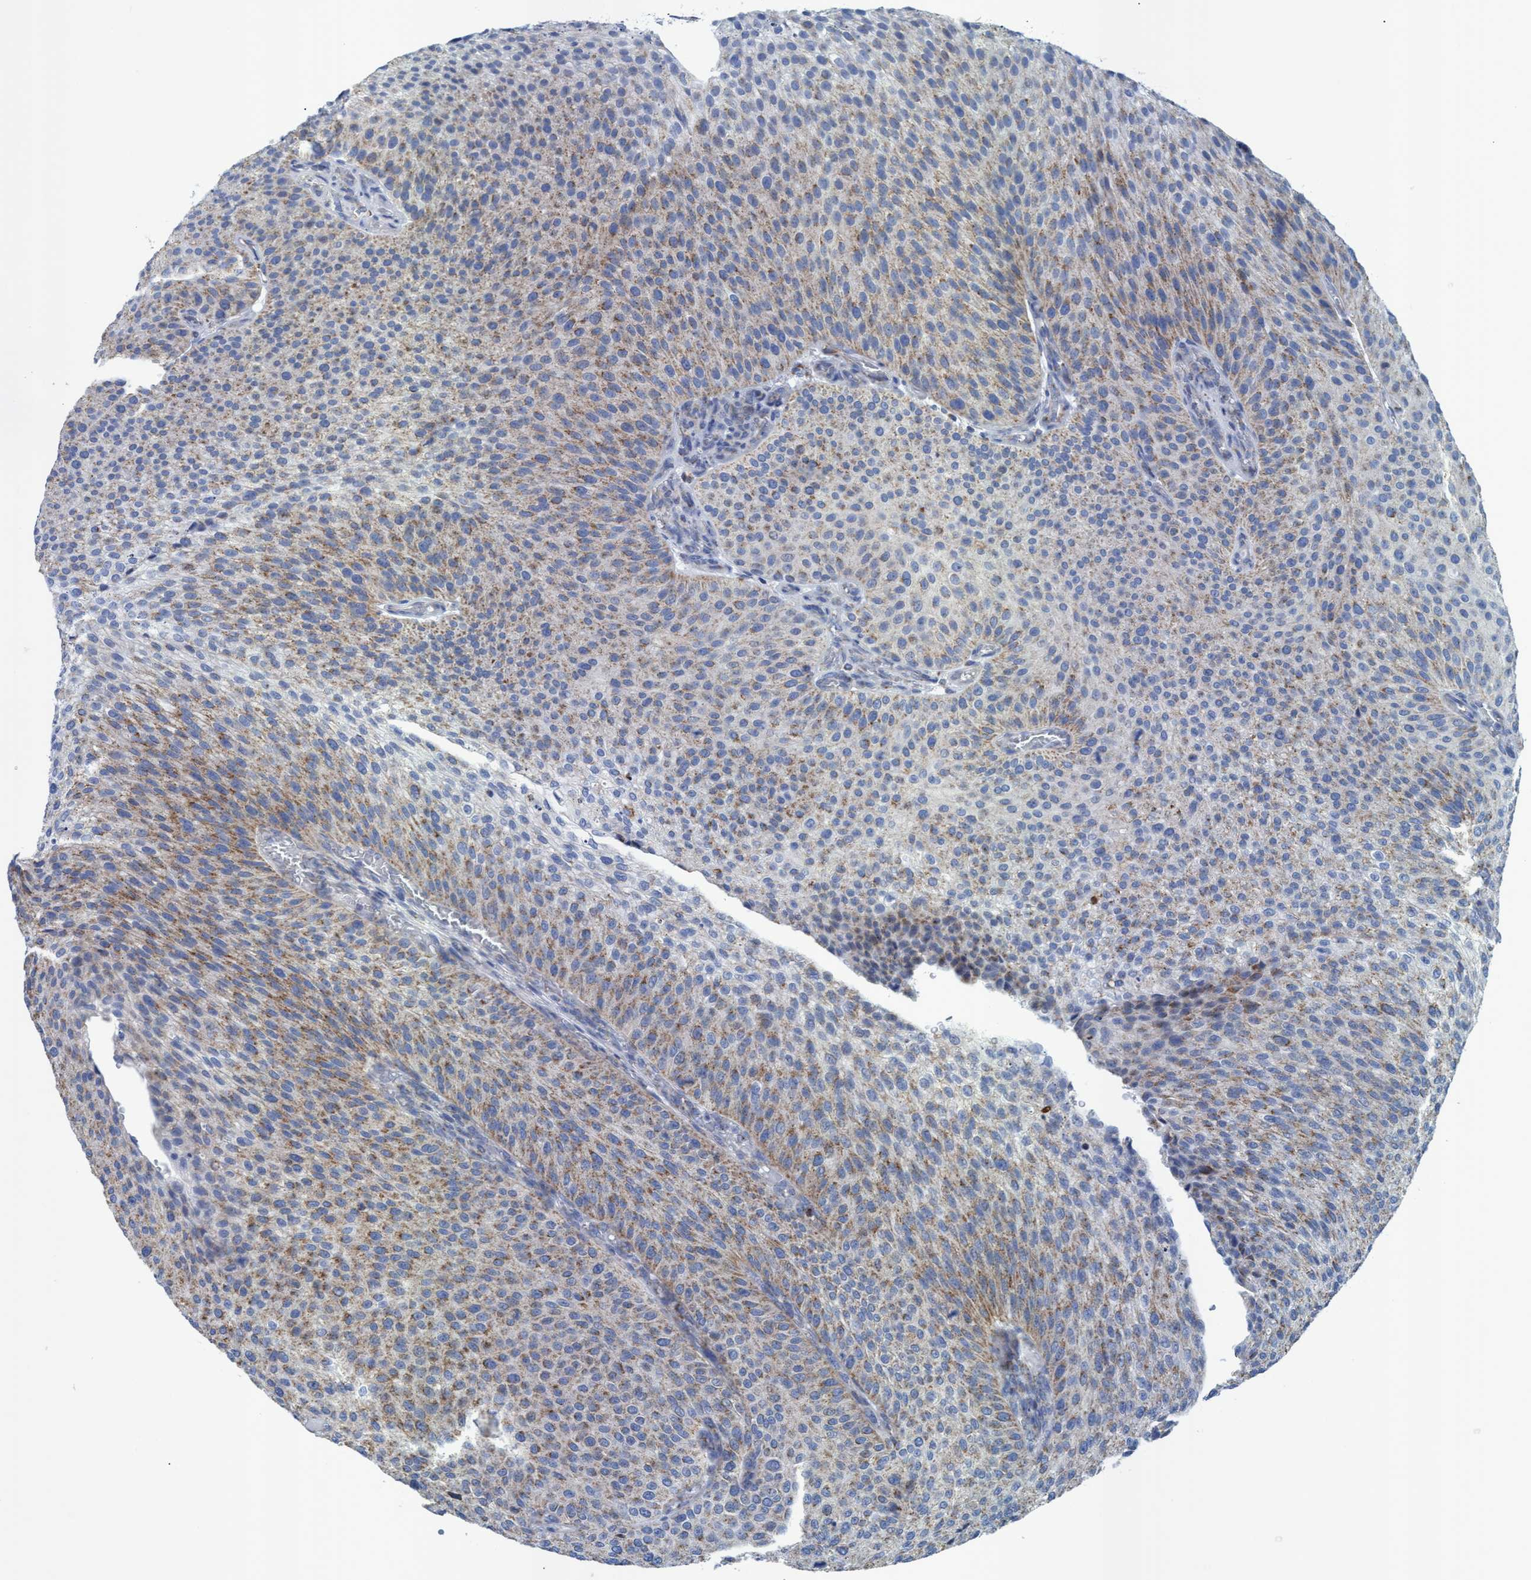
{"staining": {"intensity": "moderate", "quantity": ">75%", "location": "cytoplasmic/membranous"}, "tissue": "urothelial cancer", "cell_type": "Tumor cells", "image_type": "cancer", "snomed": [{"axis": "morphology", "description": "Urothelial carcinoma, Low grade"}, {"axis": "topography", "description": "Smooth muscle"}, {"axis": "topography", "description": "Urinary bladder"}], "caption": "Brown immunohistochemical staining in human low-grade urothelial carcinoma displays moderate cytoplasmic/membranous expression in about >75% of tumor cells.", "gene": "GGA3", "patient": {"sex": "male", "age": 60}}